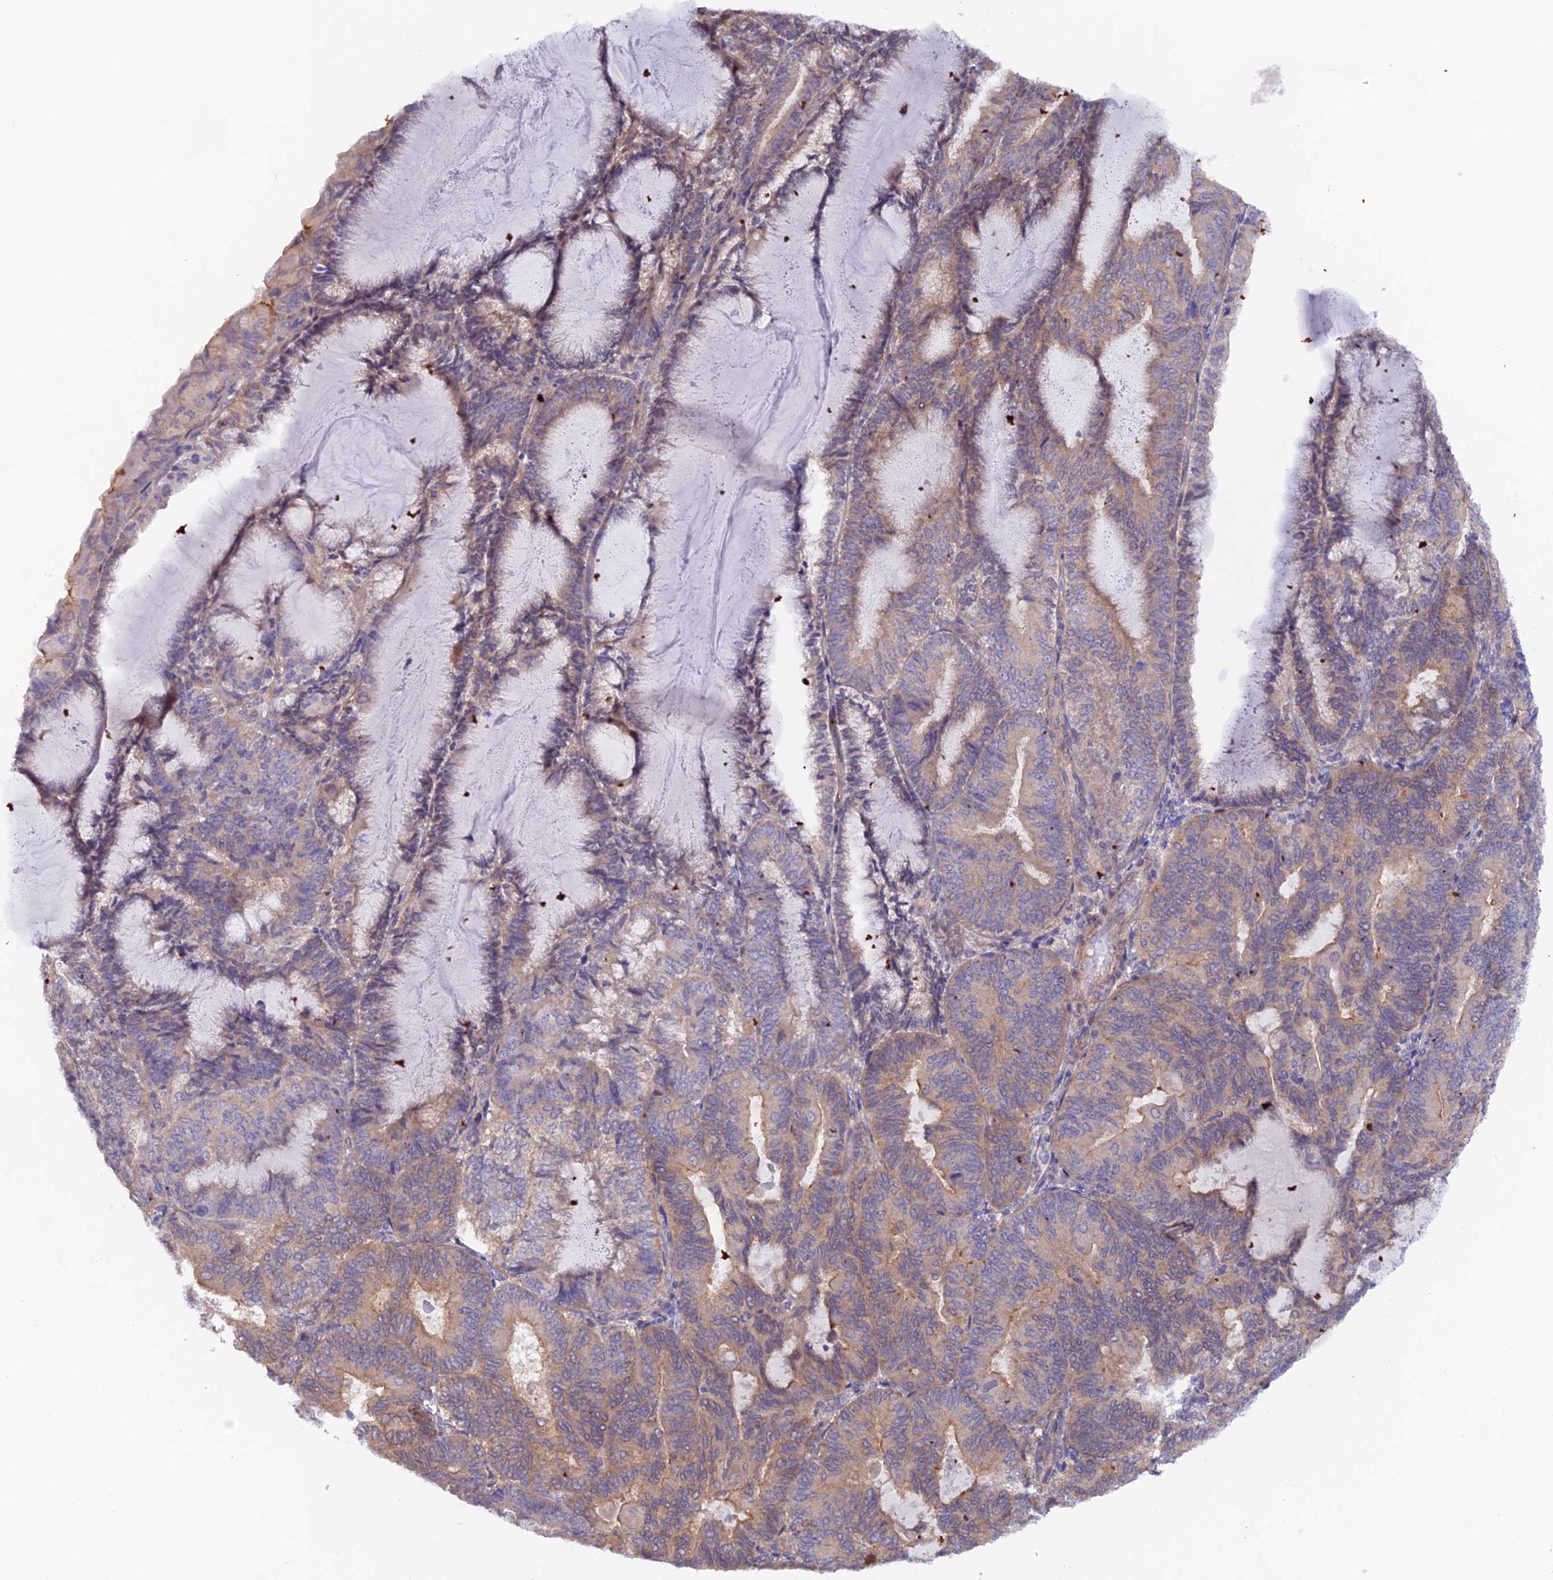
{"staining": {"intensity": "weak", "quantity": ">75%", "location": "cytoplasmic/membranous"}, "tissue": "endometrial cancer", "cell_type": "Tumor cells", "image_type": "cancer", "snomed": [{"axis": "morphology", "description": "Adenocarcinoma, NOS"}, {"axis": "topography", "description": "Endometrium"}], "caption": "Endometrial cancer (adenocarcinoma) tissue exhibits weak cytoplasmic/membranous positivity in approximately >75% of tumor cells", "gene": "FZR1", "patient": {"sex": "female", "age": 81}}